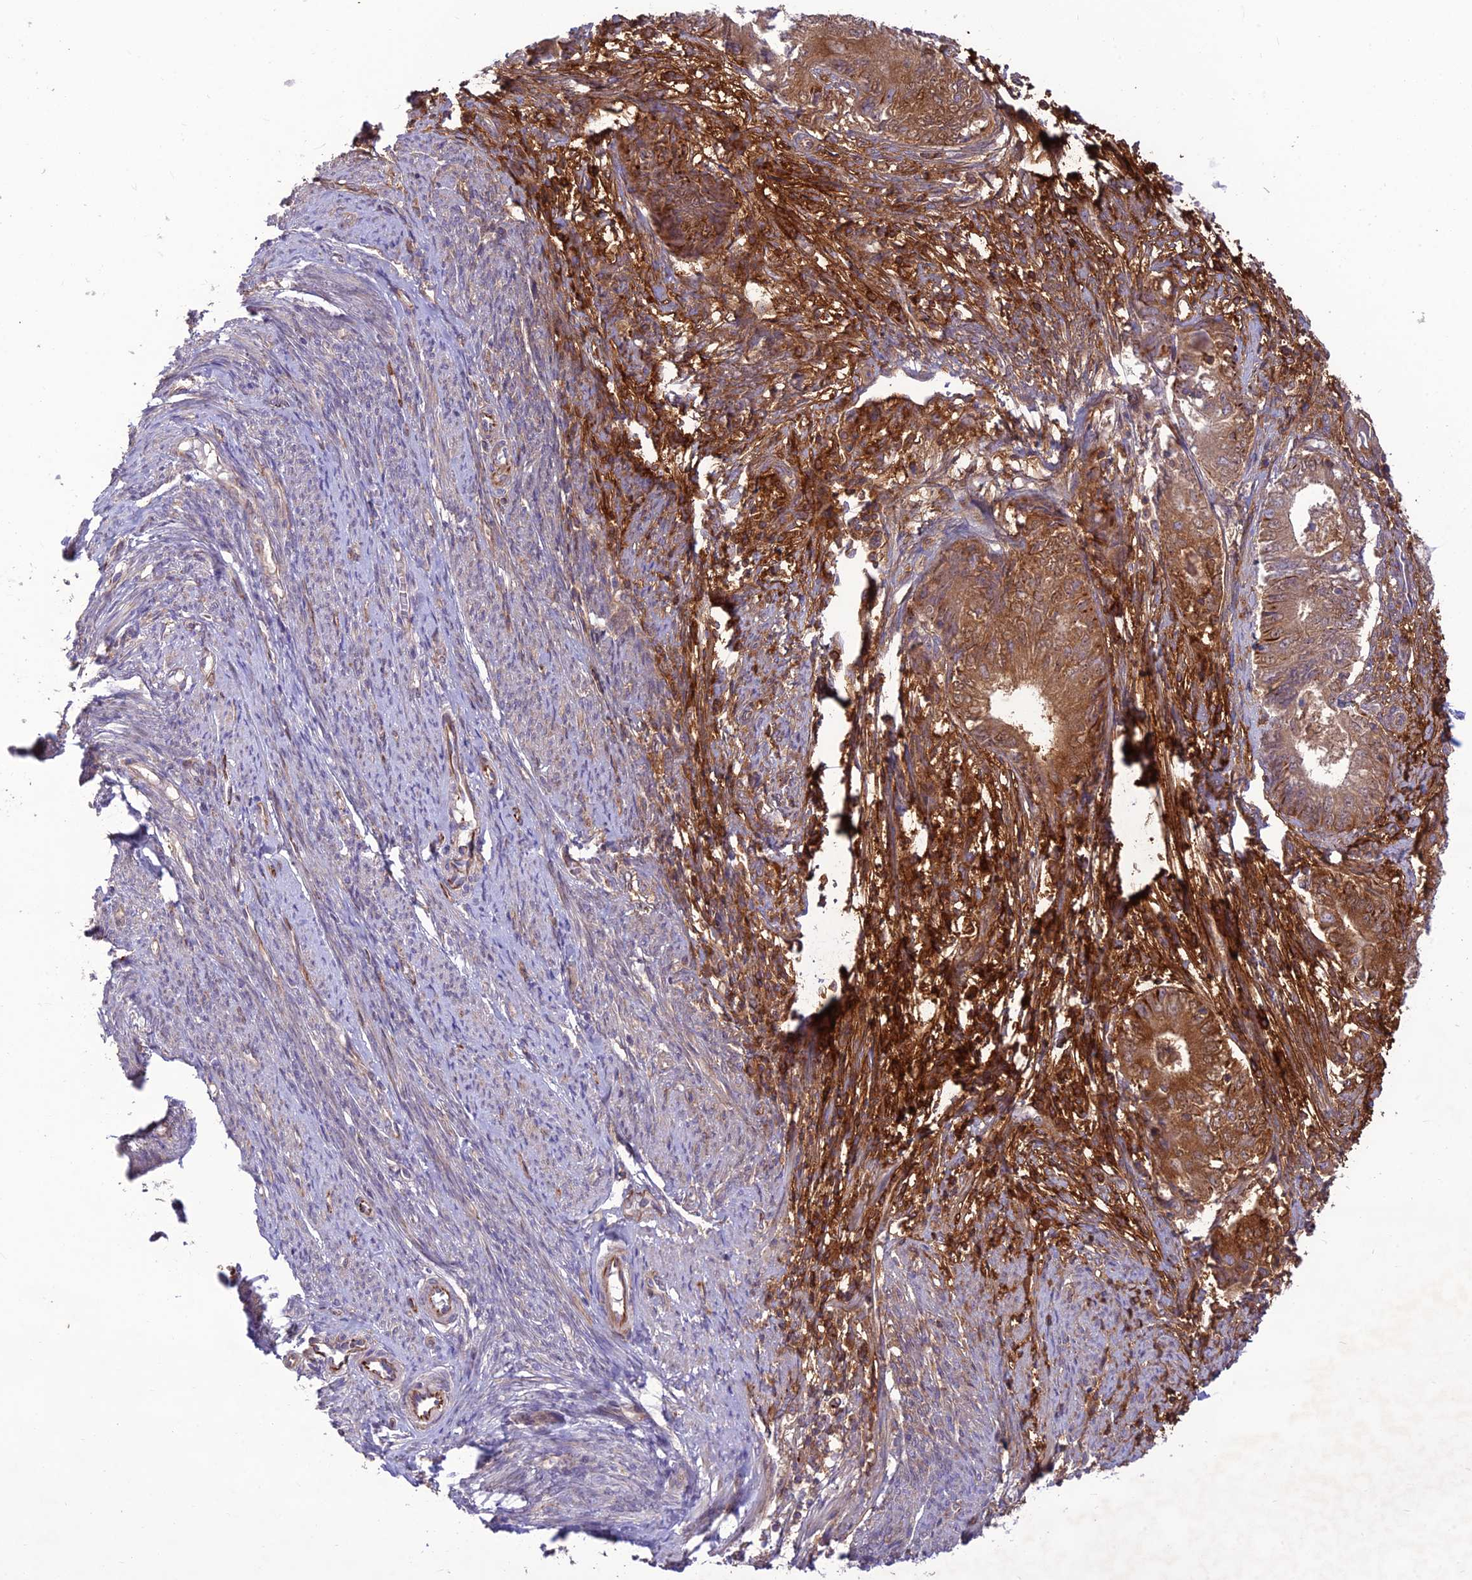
{"staining": {"intensity": "moderate", "quantity": ">75%", "location": "cytoplasmic/membranous"}, "tissue": "endometrial cancer", "cell_type": "Tumor cells", "image_type": "cancer", "snomed": [{"axis": "morphology", "description": "Adenocarcinoma, NOS"}, {"axis": "topography", "description": "Endometrium"}], "caption": "Protein expression analysis of endometrial cancer exhibits moderate cytoplasmic/membranous staining in approximately >75% of tumor cells. (Stains: DAB in brown, nuclei in blue, Microscopy: brightfield microscopy at high magnification).", "gene": "ST8SIA5", "patient": {"sex": "female", "age": 62}}